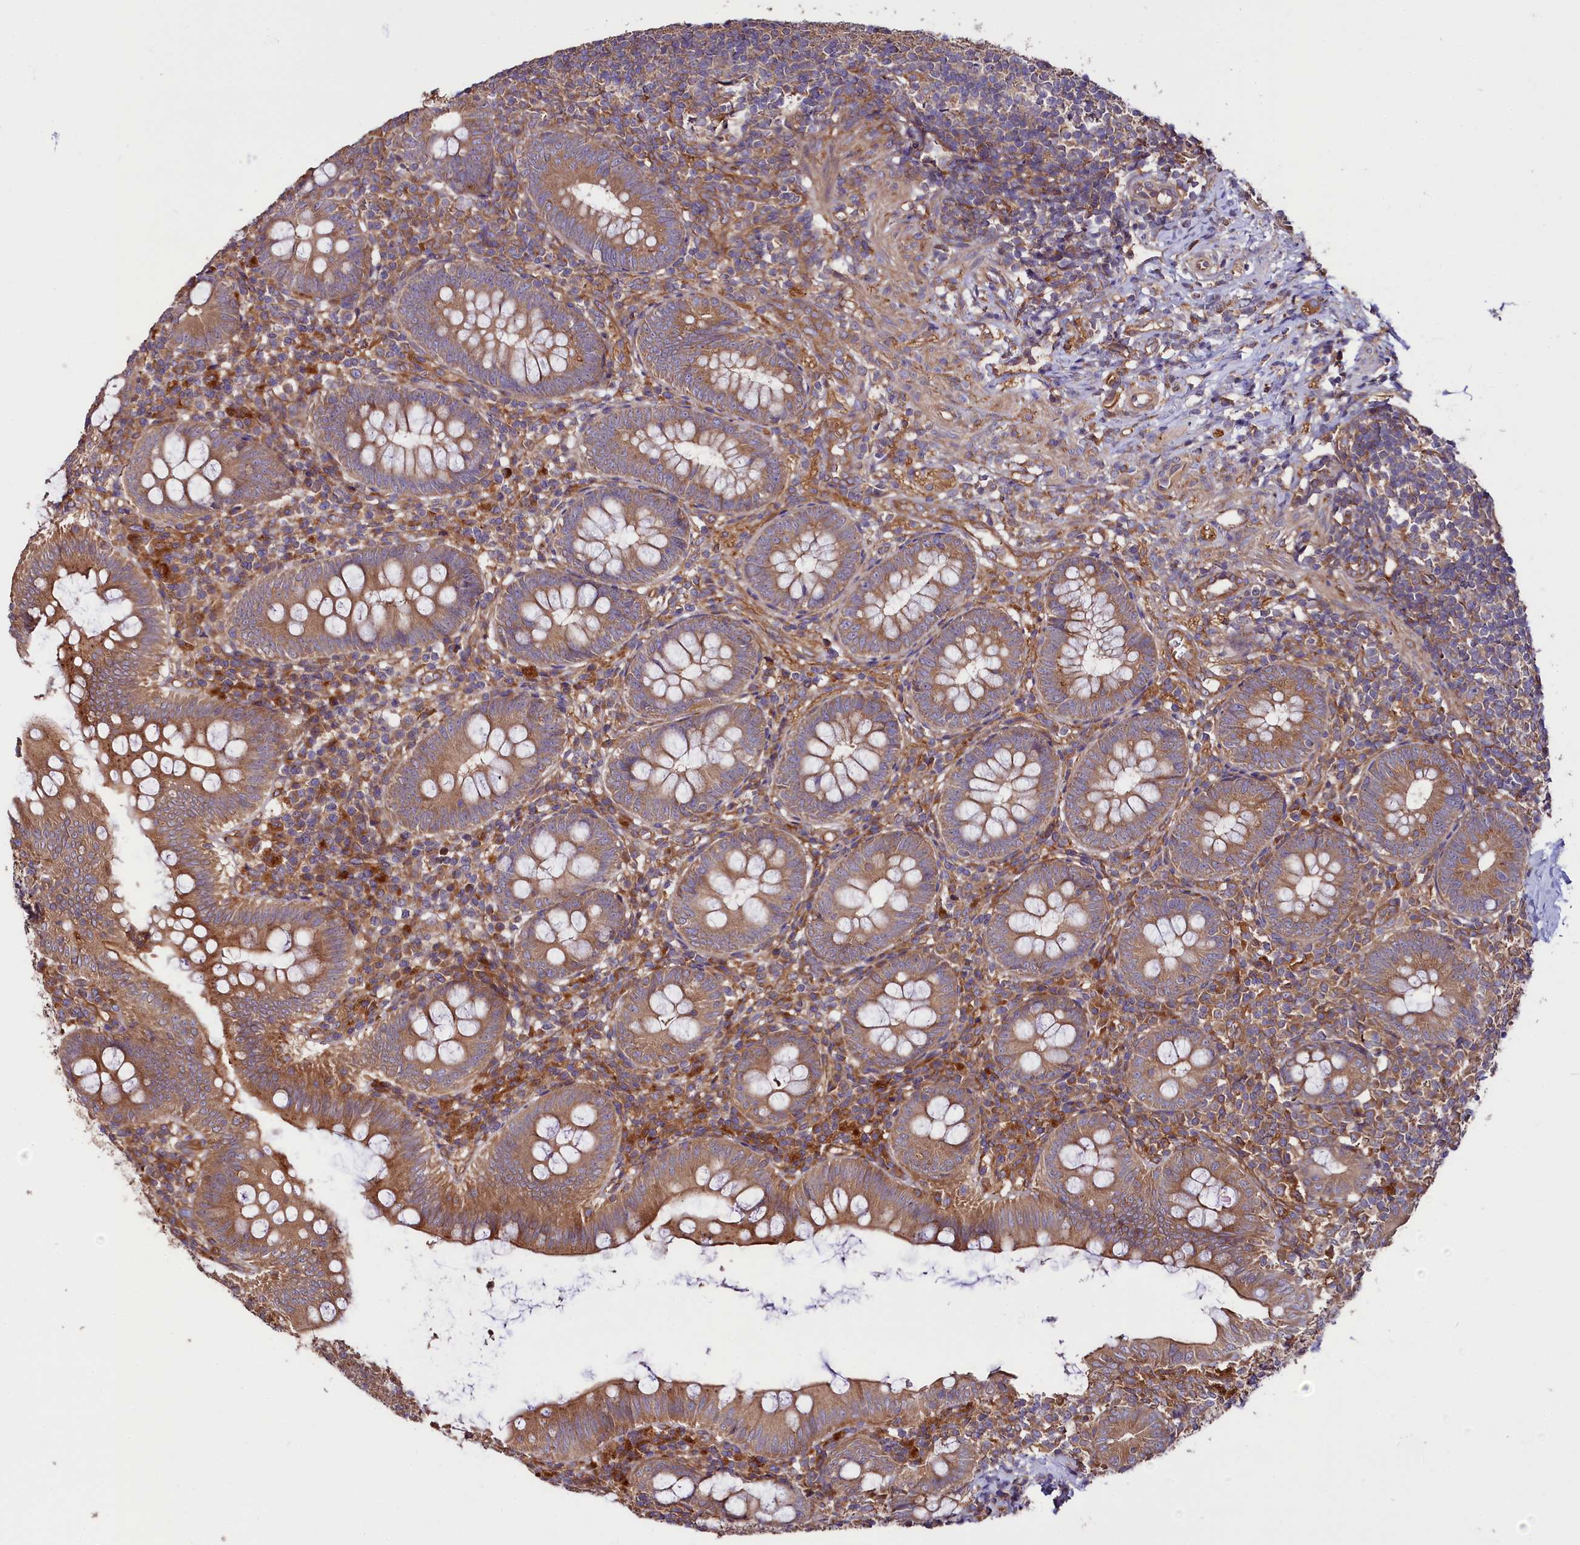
{"staining": {"intensity": "moderate", "quantity": ">75%", "location": "cytoplasmic/membranous"}, "tissue": "appendix", "cell_type": "Glandular cells", "image_type": "normal", "snomed": [{"axis": "morphology", "description": "Normal tissue, NOS"}, {"axis": "topography", "description": "Appendix"}], "caption": "The image shows immunohistochemical staining of unremarkable appendix. There is moderate cytoplasmic/membranous staining is identified in approximately >75% of glandular cells. (DAB (3,3'-diaminobenzidine) = brown stain, brightfield microscopy at high magnification).", "gene": "CEP295", "patient": {"sex": "male", "age": 14}}